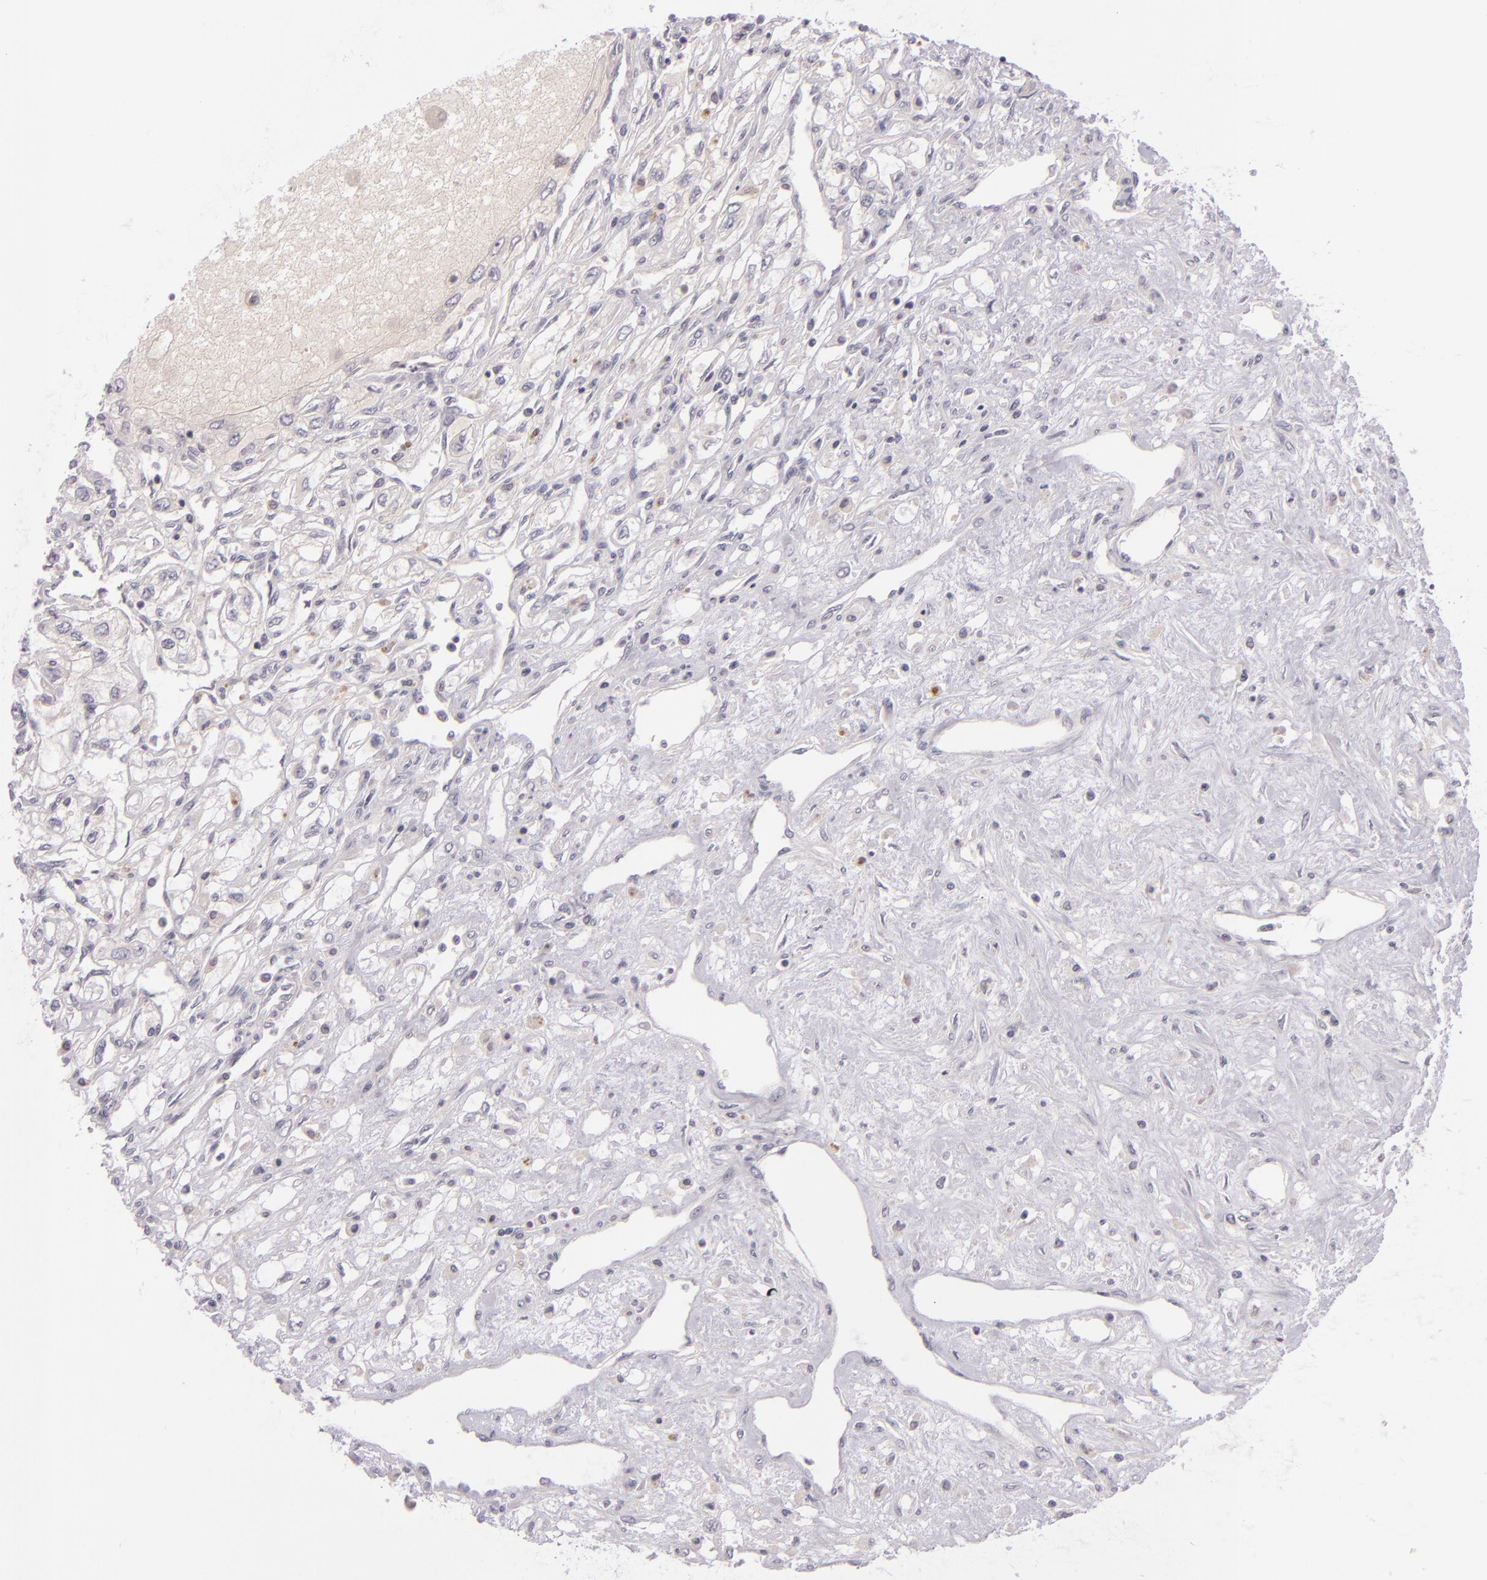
{"staining": {"intensity": "negative", "quantity": "none", "location": "none"}, "tissue": "renal cancer", "cell_type": "Tumor cells", "image_type": "cancer", "snomed": [{"axis": "morphology", "description": "Adenocarcinoma, NOS"}, {"axis": "topography", "description": "Kidney"}], "caption": "This micrograph is of renal adenocarcinoma stained with IHC to label a protein in brown with the nuclei are counter-stained blue. There is no expression in tumor cells.", "gene": "DAG1", "patient": {"sex": "male", "age": 57}}